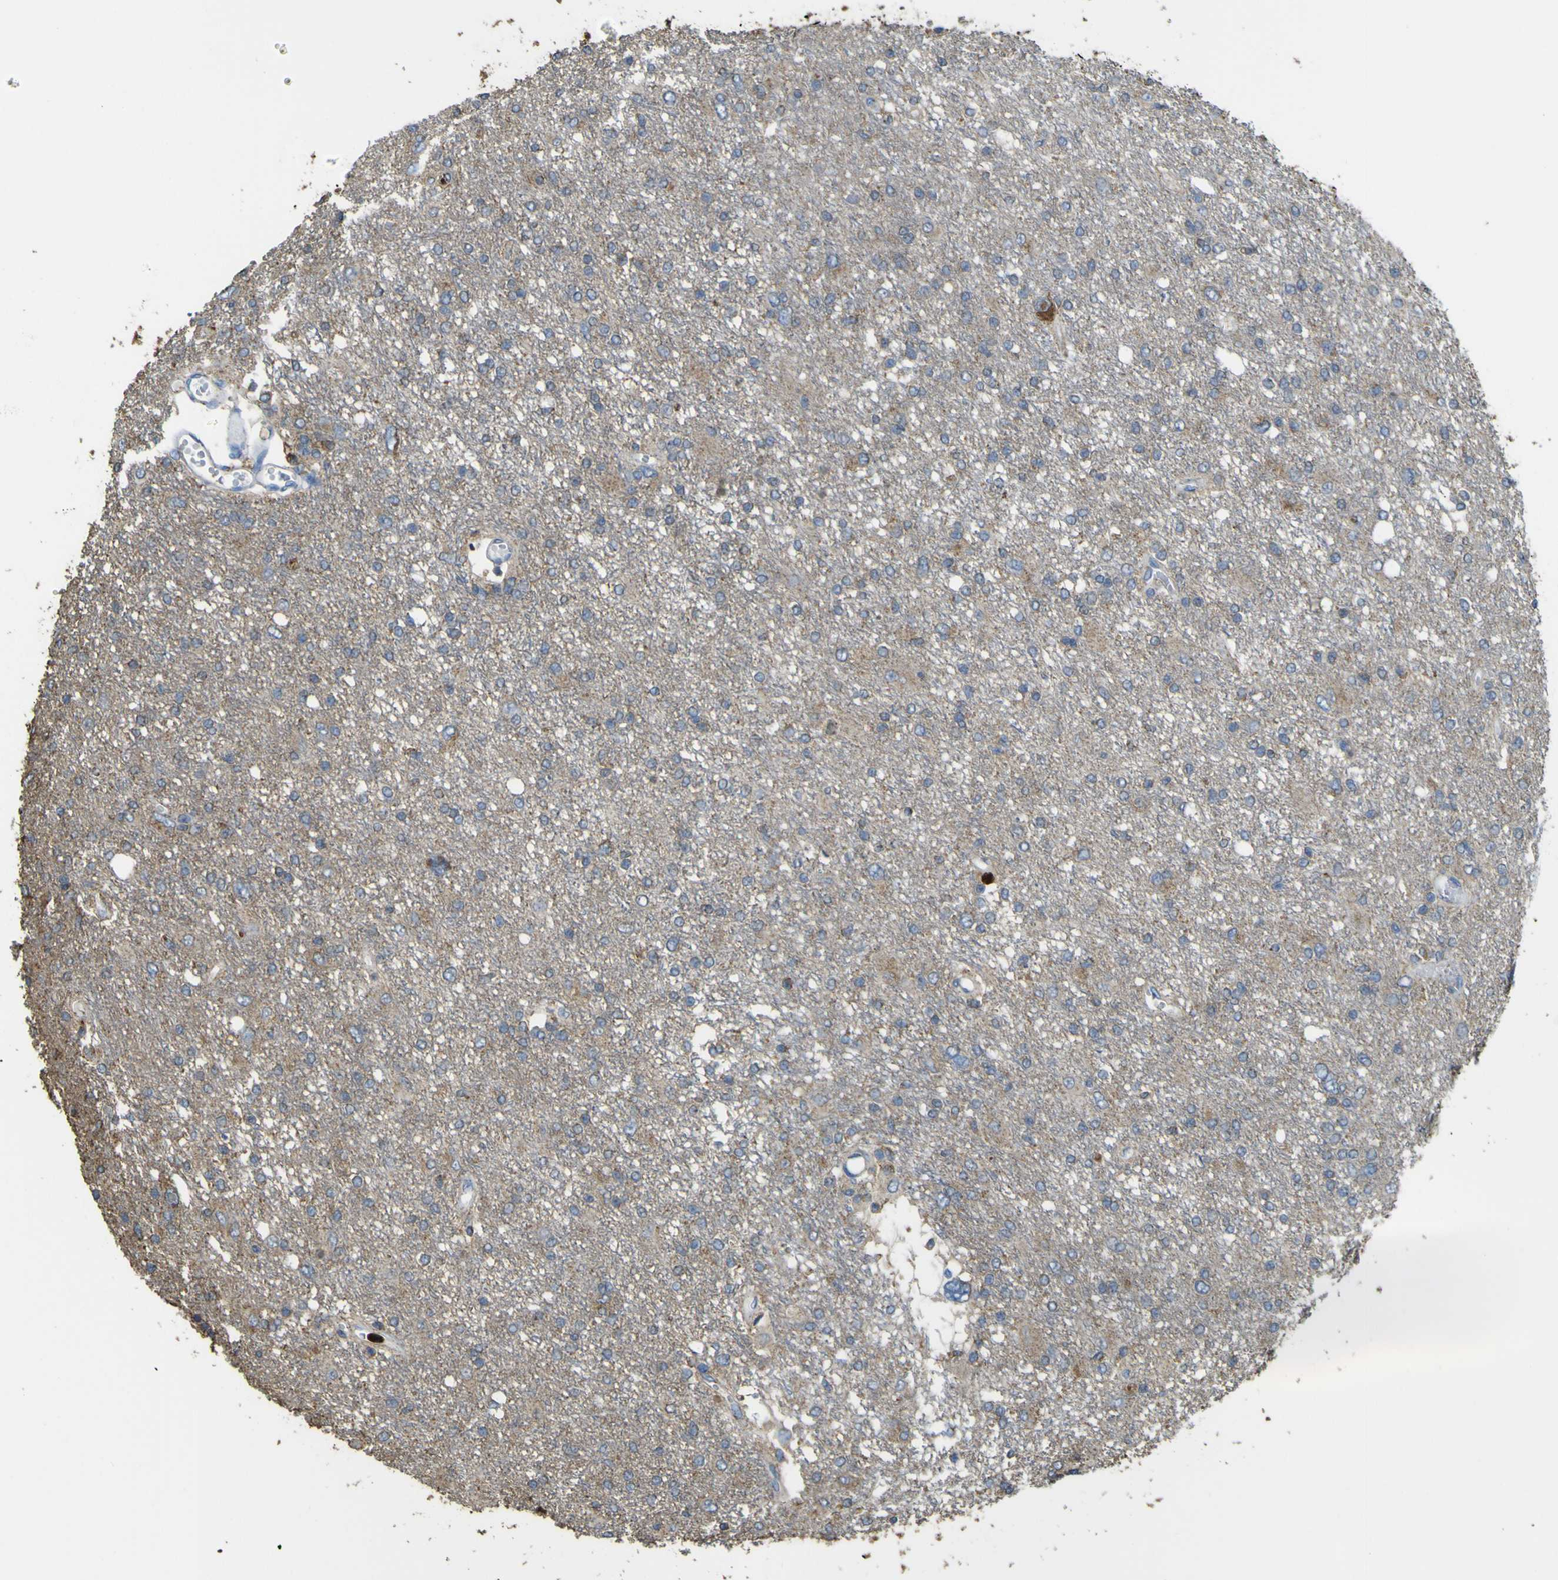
{"staining": {"intensity": "negative", "quantity": "none", "location": "none"}, "tissue": "glioma", "cell_type": "Tumor cells", "image_type": "cancer", "snomed": [{"axis": "morphology", "description": "Glioma, malignant, High grade"}, {"axis": "topography", "description": "Brain"}], "caption": "Protein analysis of glioma shows no significant positivity in tumor cells.", "gene": "ACSL3", "patient": {"sex": "female", "age": 59}}